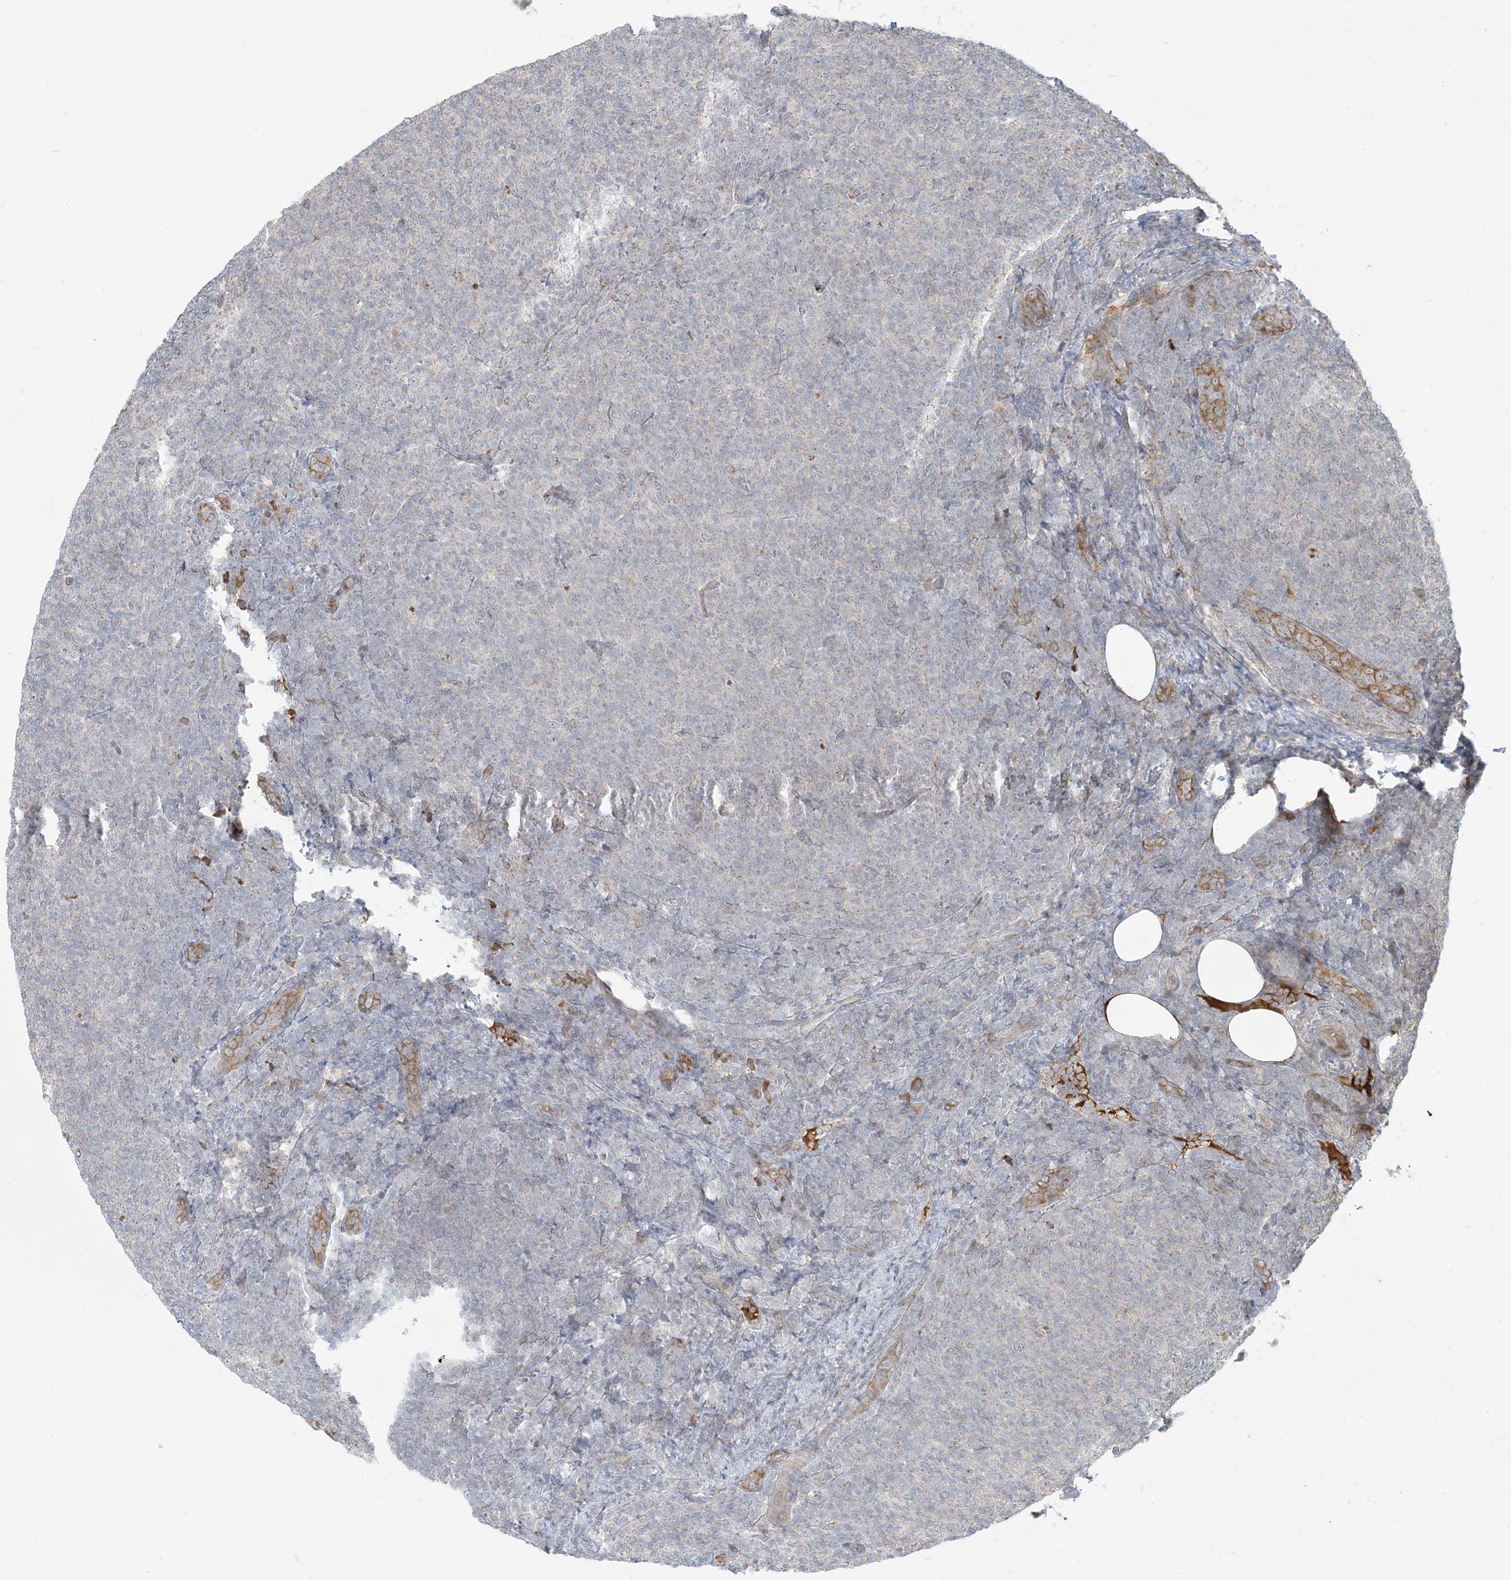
{"staining": {"intensity": "negative", "quantity": "none", "location": "none"}, "tissue": "lymphoma", "cell_type": "Tumor cells", "image_type": "cancer", "snomed": [{"axis": "morphology", "description": "Malignant lymphoma, non-Hodgkin's type, Low grade"}, {"axis": "topography", "description": "Lymph node"}], "caption": "Image shows no protein positivity in tumor cells of lymphoma tissue.", "gene": "HACL1", "patient": {"sex": "male", "age": 66}}